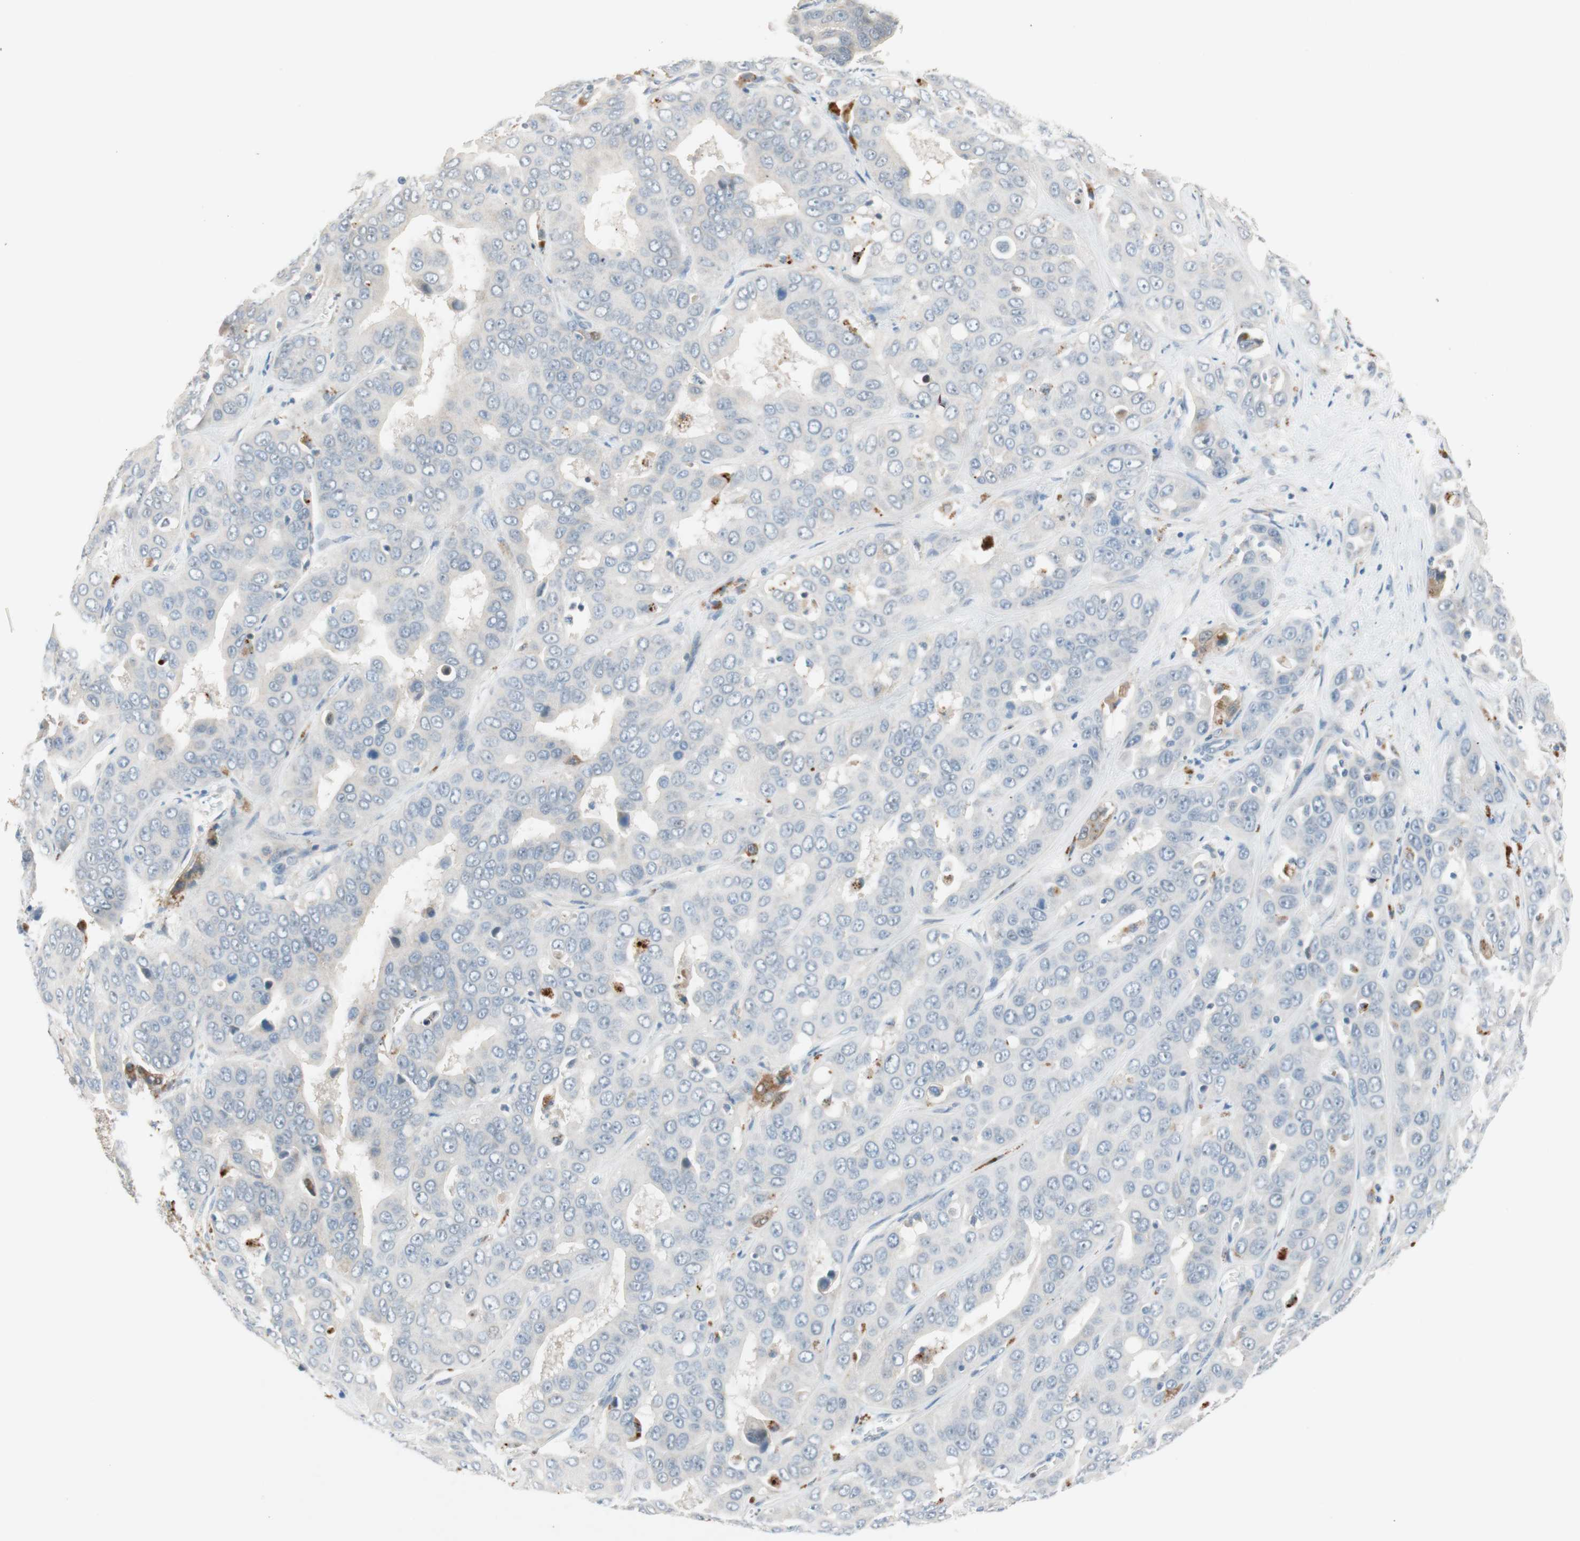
{"staining": {"intensity": "weak", "quantity": "<25%", "location": "cytoplasmic/membranous"}, "tissue": "liver cancer", "cell_type": "Tumor cells", "image_type": "cancer", "snomed": [{"axis": "morphology", "description": "Cholangiocarcinoma"}, {"axis": "topography", "description": "Liver"}], "caption": "A micrograph of human cholangiocarcinoma (liver) is negative for staining in tumor cells. Brightfield microscopy of immunohistochemistry stained with DAB (3,3'-diaminobenzidine) (brown) and hematoxylin (blue), captured at high magnification.", "gene": "PDZK1", "patient": {"sex": "female", "age": 52}}